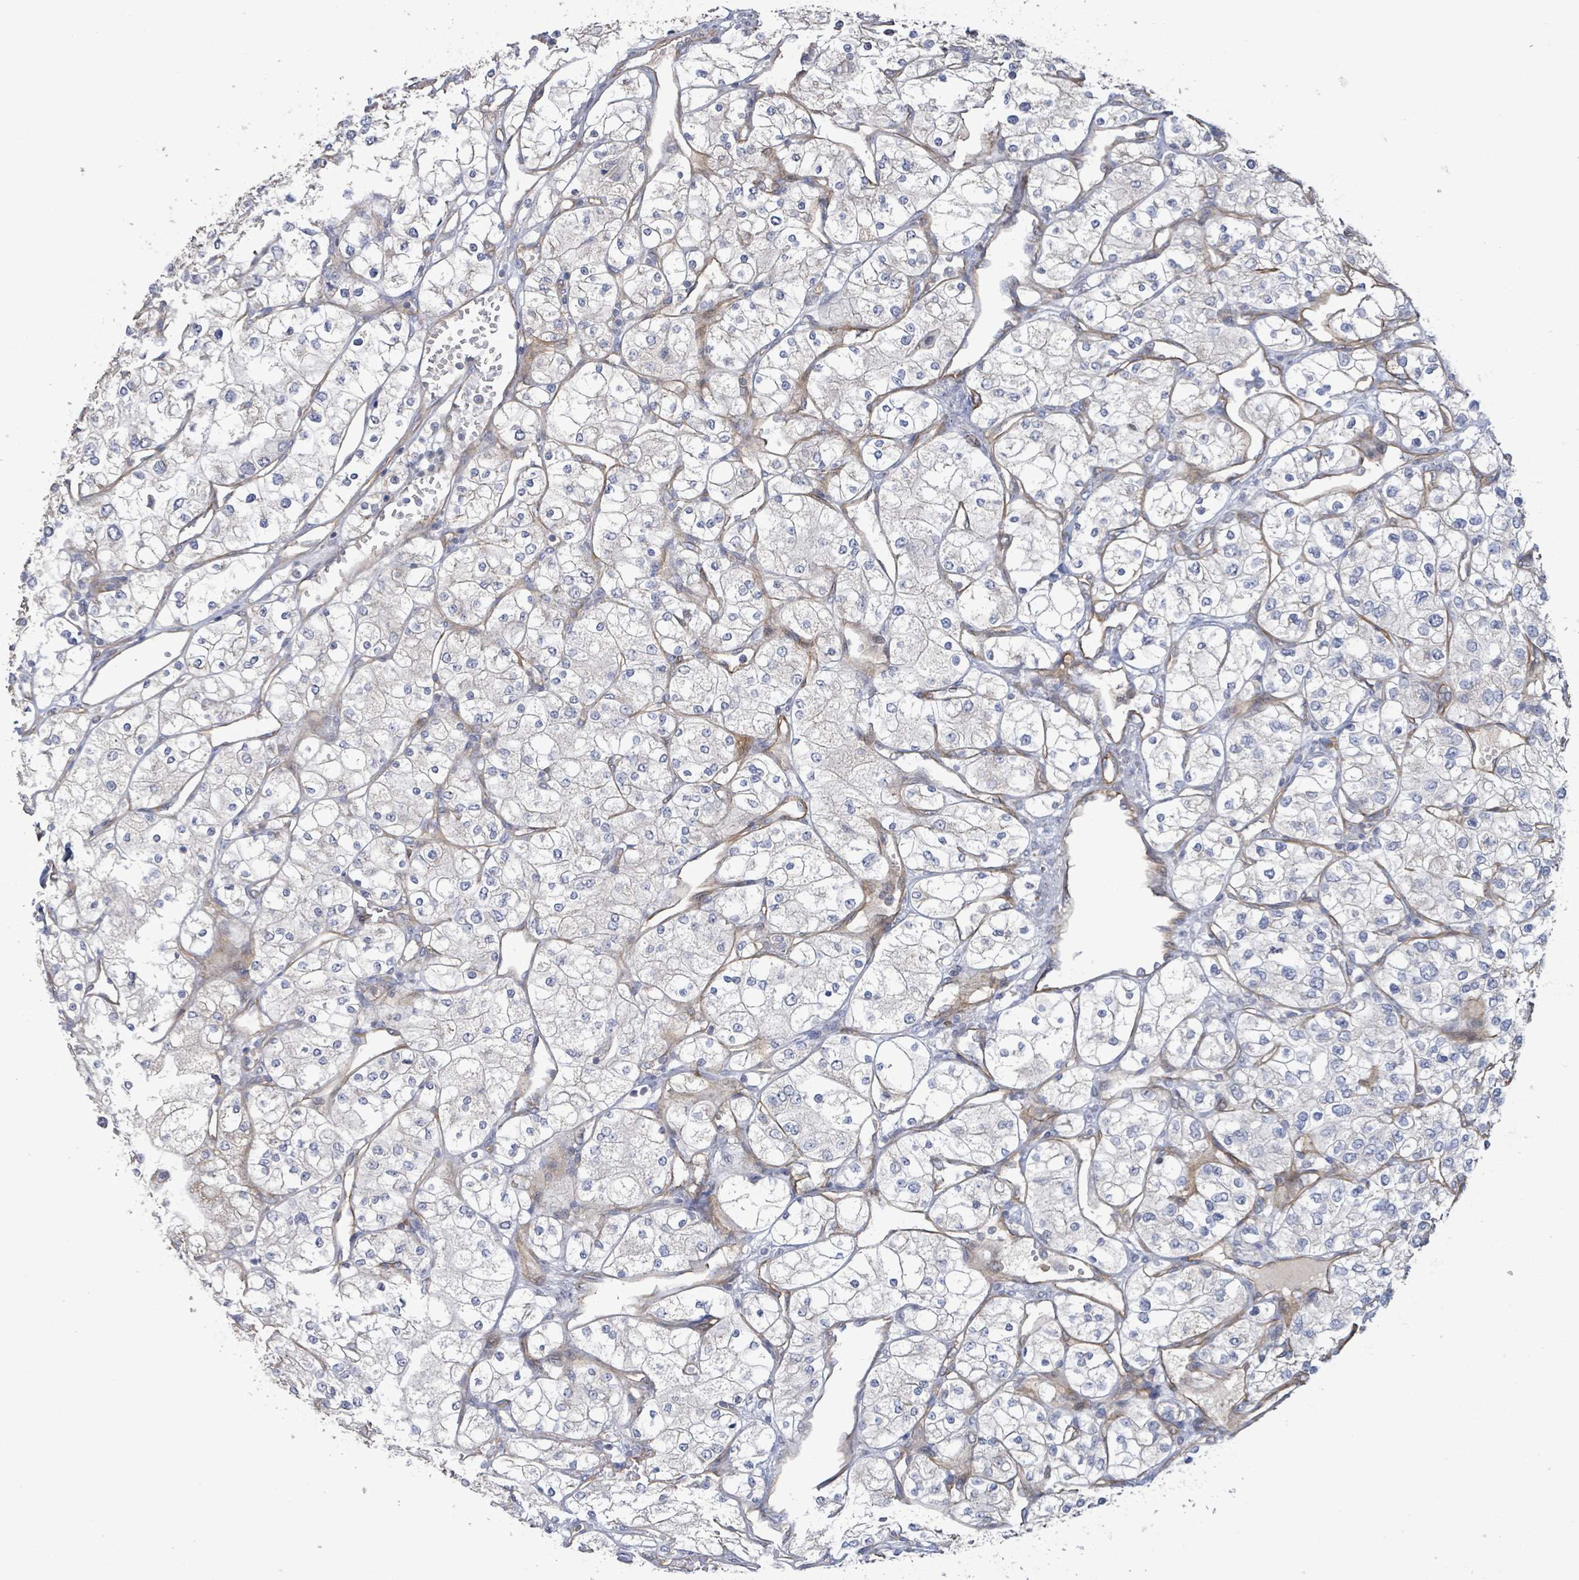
{"staining": {"intensity": "negative", "quantity": "none", "location": "none"}, "tissue": "renal cancer", "cell_type": "Tumor cells", "image_type": "cancer", "snomed": [{"axis": "morphology", "description": "Adenocarcinoma, NOS"}, {"axis": "topography", "description": "Kidney"}], "caption": "An immunohistochemistry (IHC) photomicrograph of renal cancer (adenocarcinoma) is shown. There is no staining in tumor cells of renal cancer (adenocarcinoma). (Stains: DAB (3,3'-diaminobenzidine) IHC with hematoxylin counter stain, Microscopy: brightfield microscopy at high magnification).", "gene": "KANK3", "patient": {"sex": "male", "age": 80}}